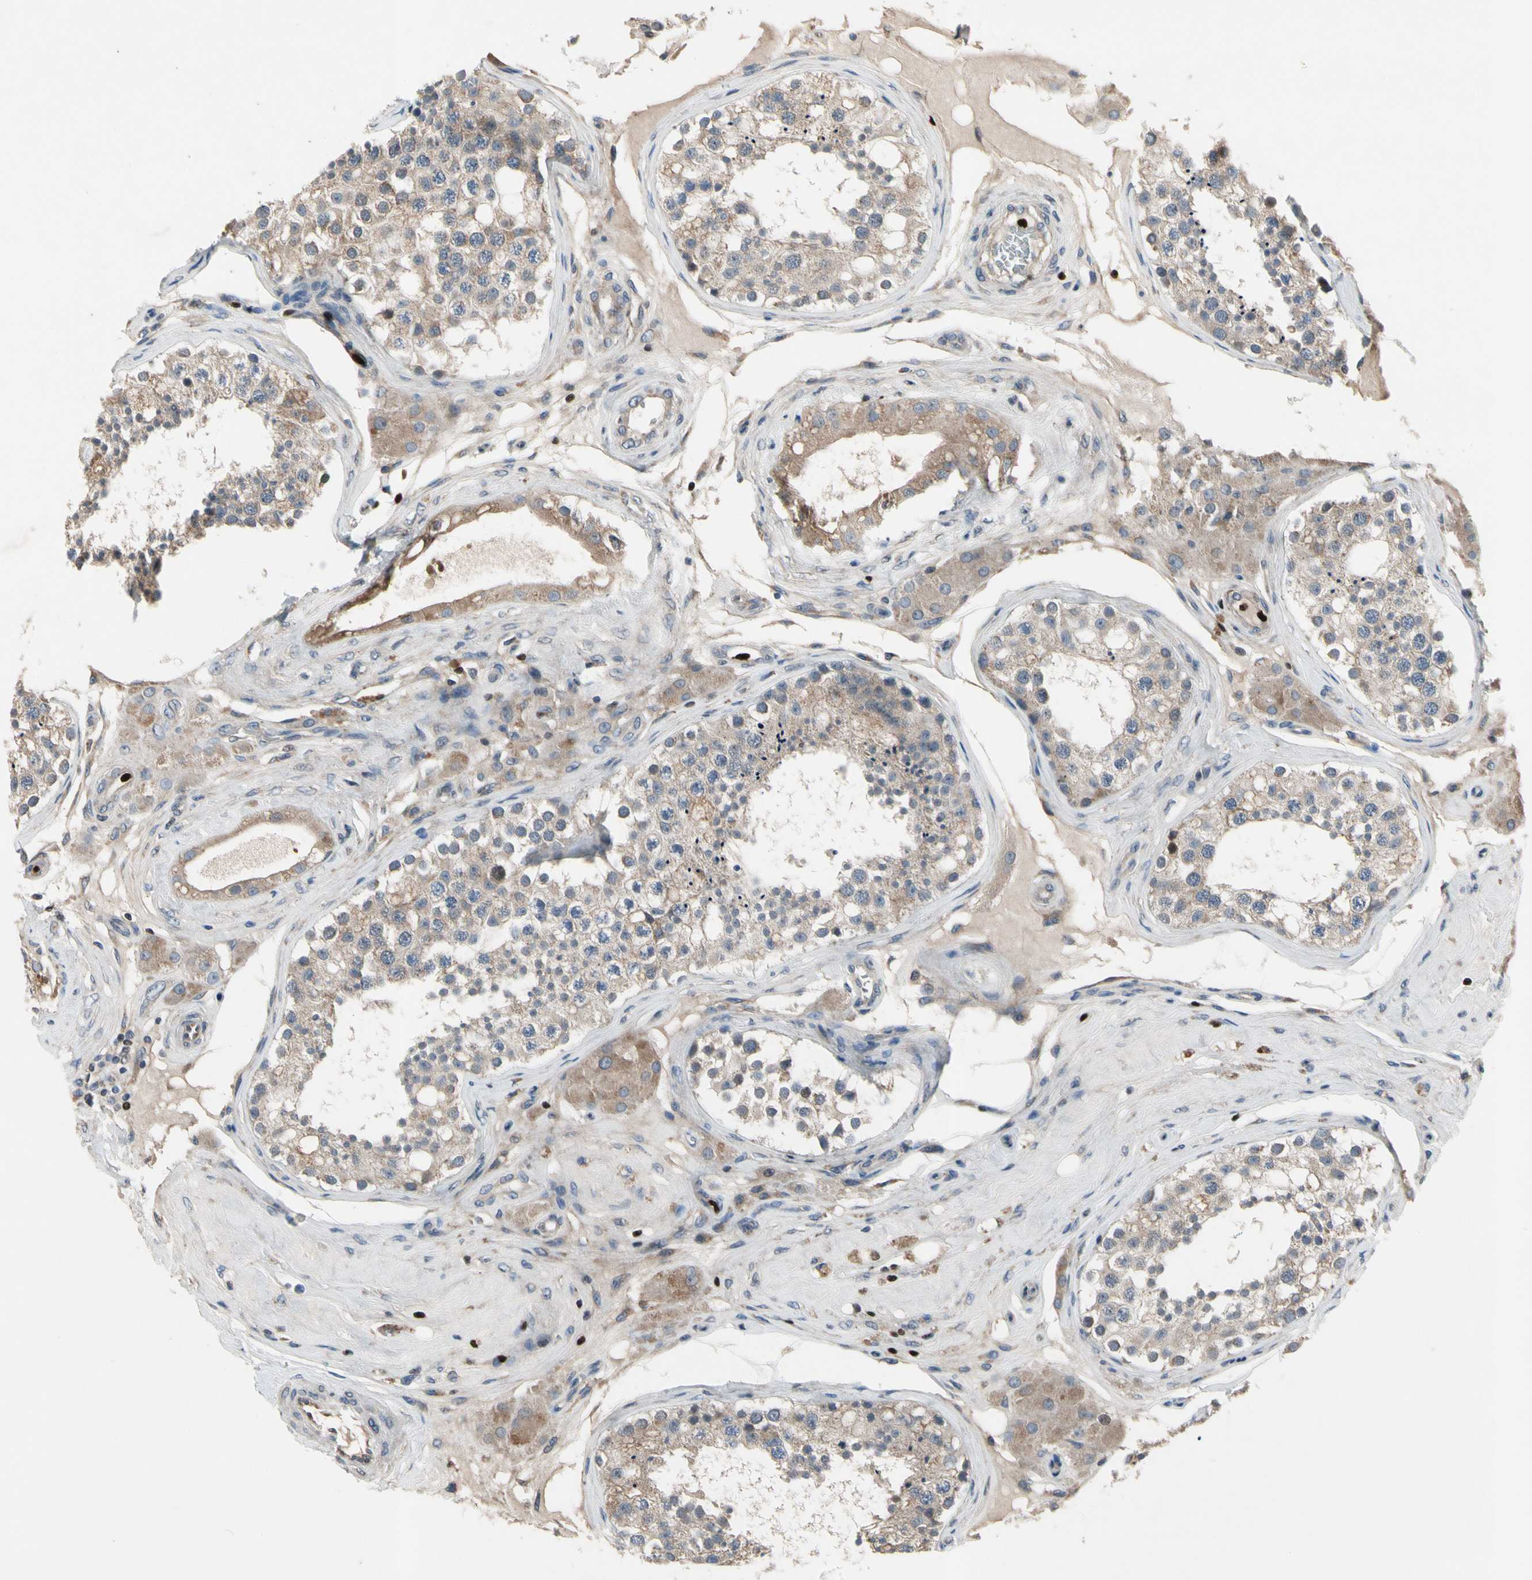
{"staining": {"intensity": "weak", "quantity": ">75%", "location": "cytoplasmic/membranous"}, "tissue": "testis", "cell_type": "Cells in seminiferous ducts", "image_type": "normal", "snomed": [{"axis": "morphology", "description": "Normal tissue, NOS"}, {"axis": "topography", "description": "Testis"}], "caption": "Immunohistochemical staining of normal human testis displays weak cytoplasmic/membranous protein expression in approximately >75% of cells in seminiferous ducts. (DAB (3,3'-diaminobenzidine) IHC, brown staining for protein, blue staining for nuclei).", "gene": "TBX21", "patient": {"sex": "male", "age": 68}}